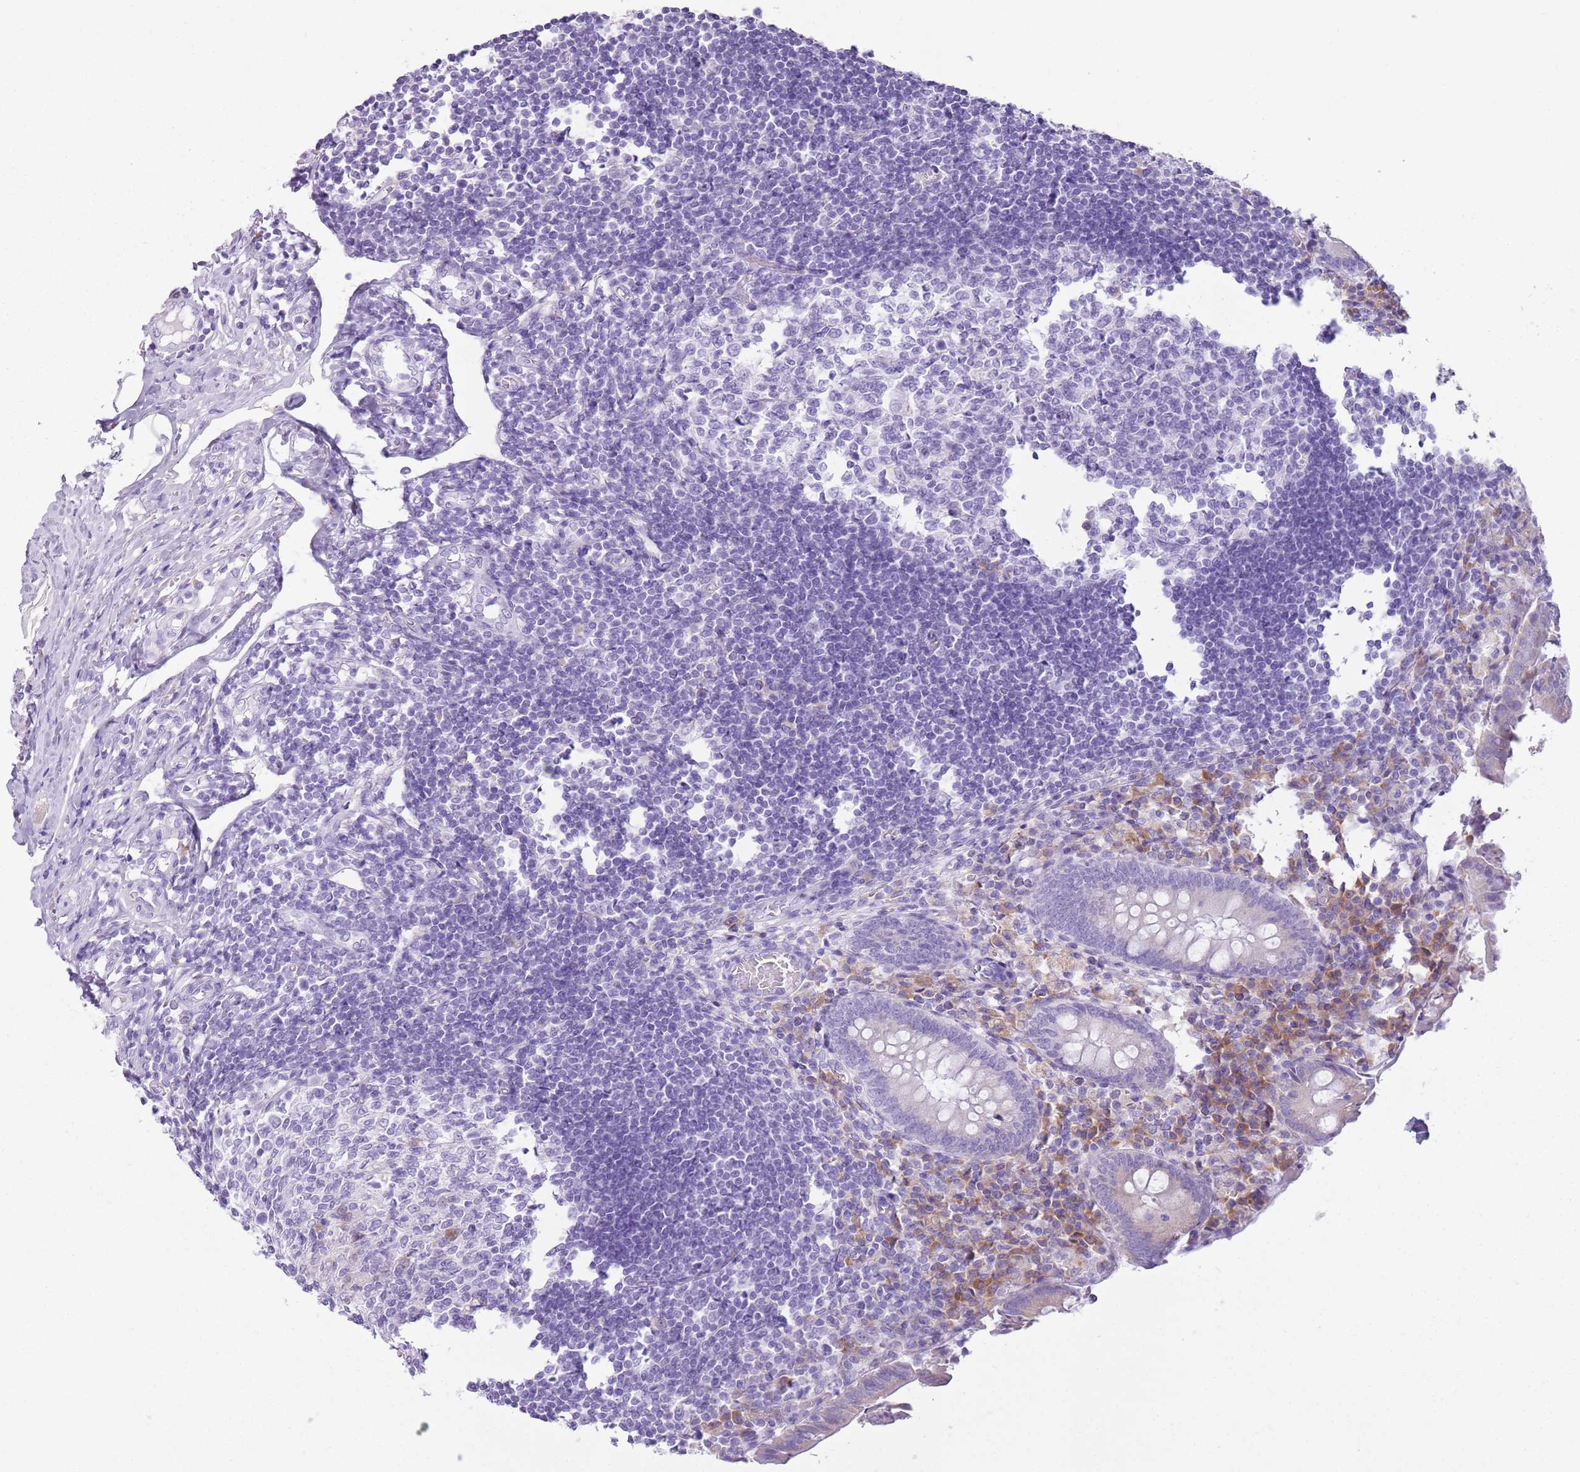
{"staining": {"intensity": "negative", "quantity": "none", "location": "none"}, "tissue": "appendix", "cell_type": "Glandular cells", "image_type": "normal", "snomed": [{"axis": "morphology", "description": "Normal tissue, NOS"}, {"axis": "topography", "description": "Appendix"}], "caption": "This is a photomicrograph of immunohistochemistry (IHC) staining of benign appendix, which shows no staining in glandular cells. (Brightfield microscopy of DAB (3,3'-diaminobenzidine) immunohistochemistry at high magnification).", "gene": "HYOU1", "patient": {"sex": "female", "age": 17}}